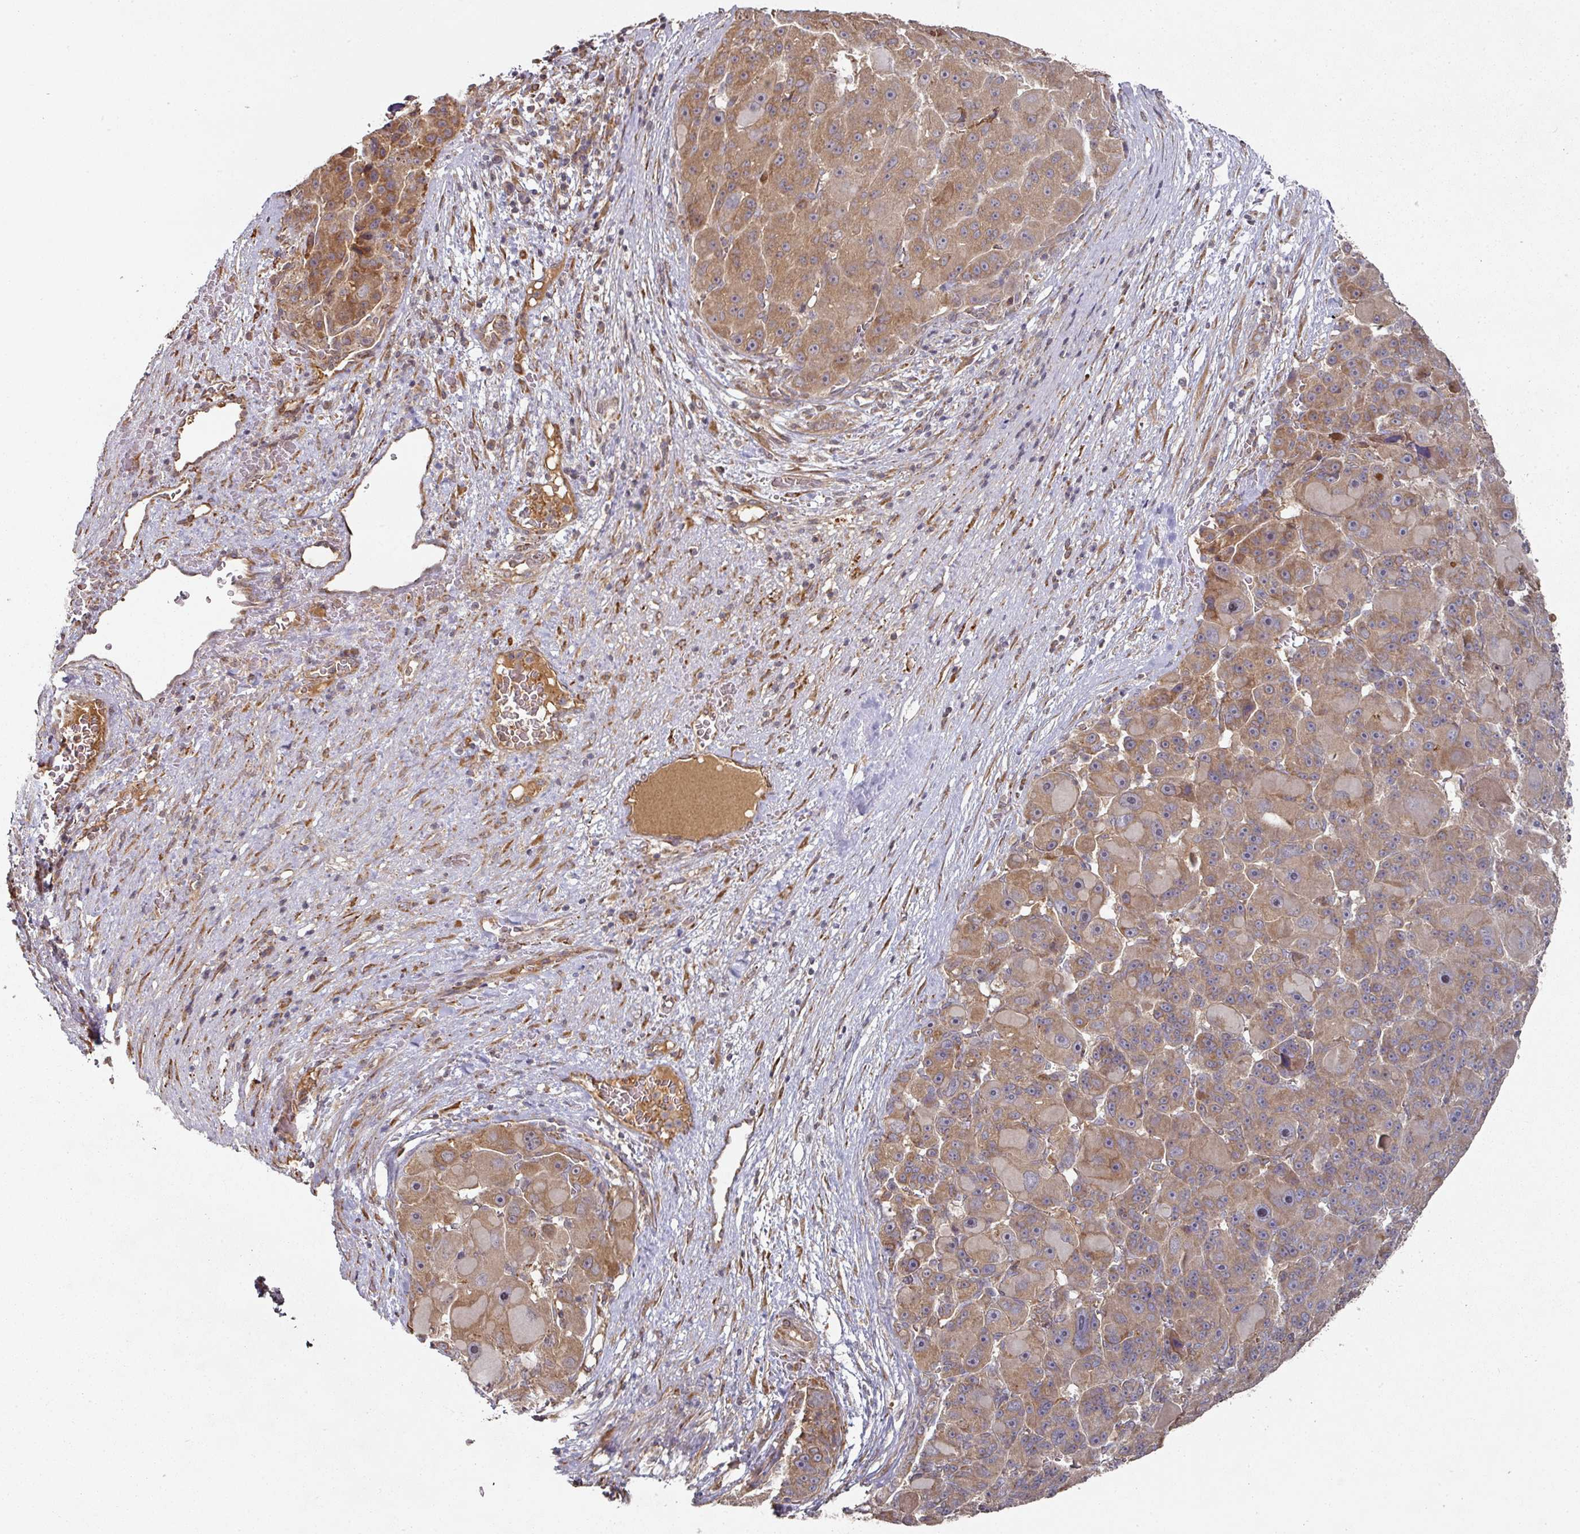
{"staining": {"intensity": "moderate", "quantity": ">75%", "location": "cytoplasmic/membranous"}, "tissue": "liver cancer", "cell_type": "Tumor cells", "image_type": "cancer", "snomed": [{"axis": "morphology", "description": "Carcinoma, Hepatocellular, NOS"}, {"axis": "topography", "description": "Liver"}], "caption": "Immunohistochemistry (IHC) of human hepatocellular carcinoma (liver) exhibits medium levels of moderate cytoplasmic/membranous expression in approximately >75% of tumor cells.", "gene": "CEP95", "patient": {"sex": "male", "age": 76}}